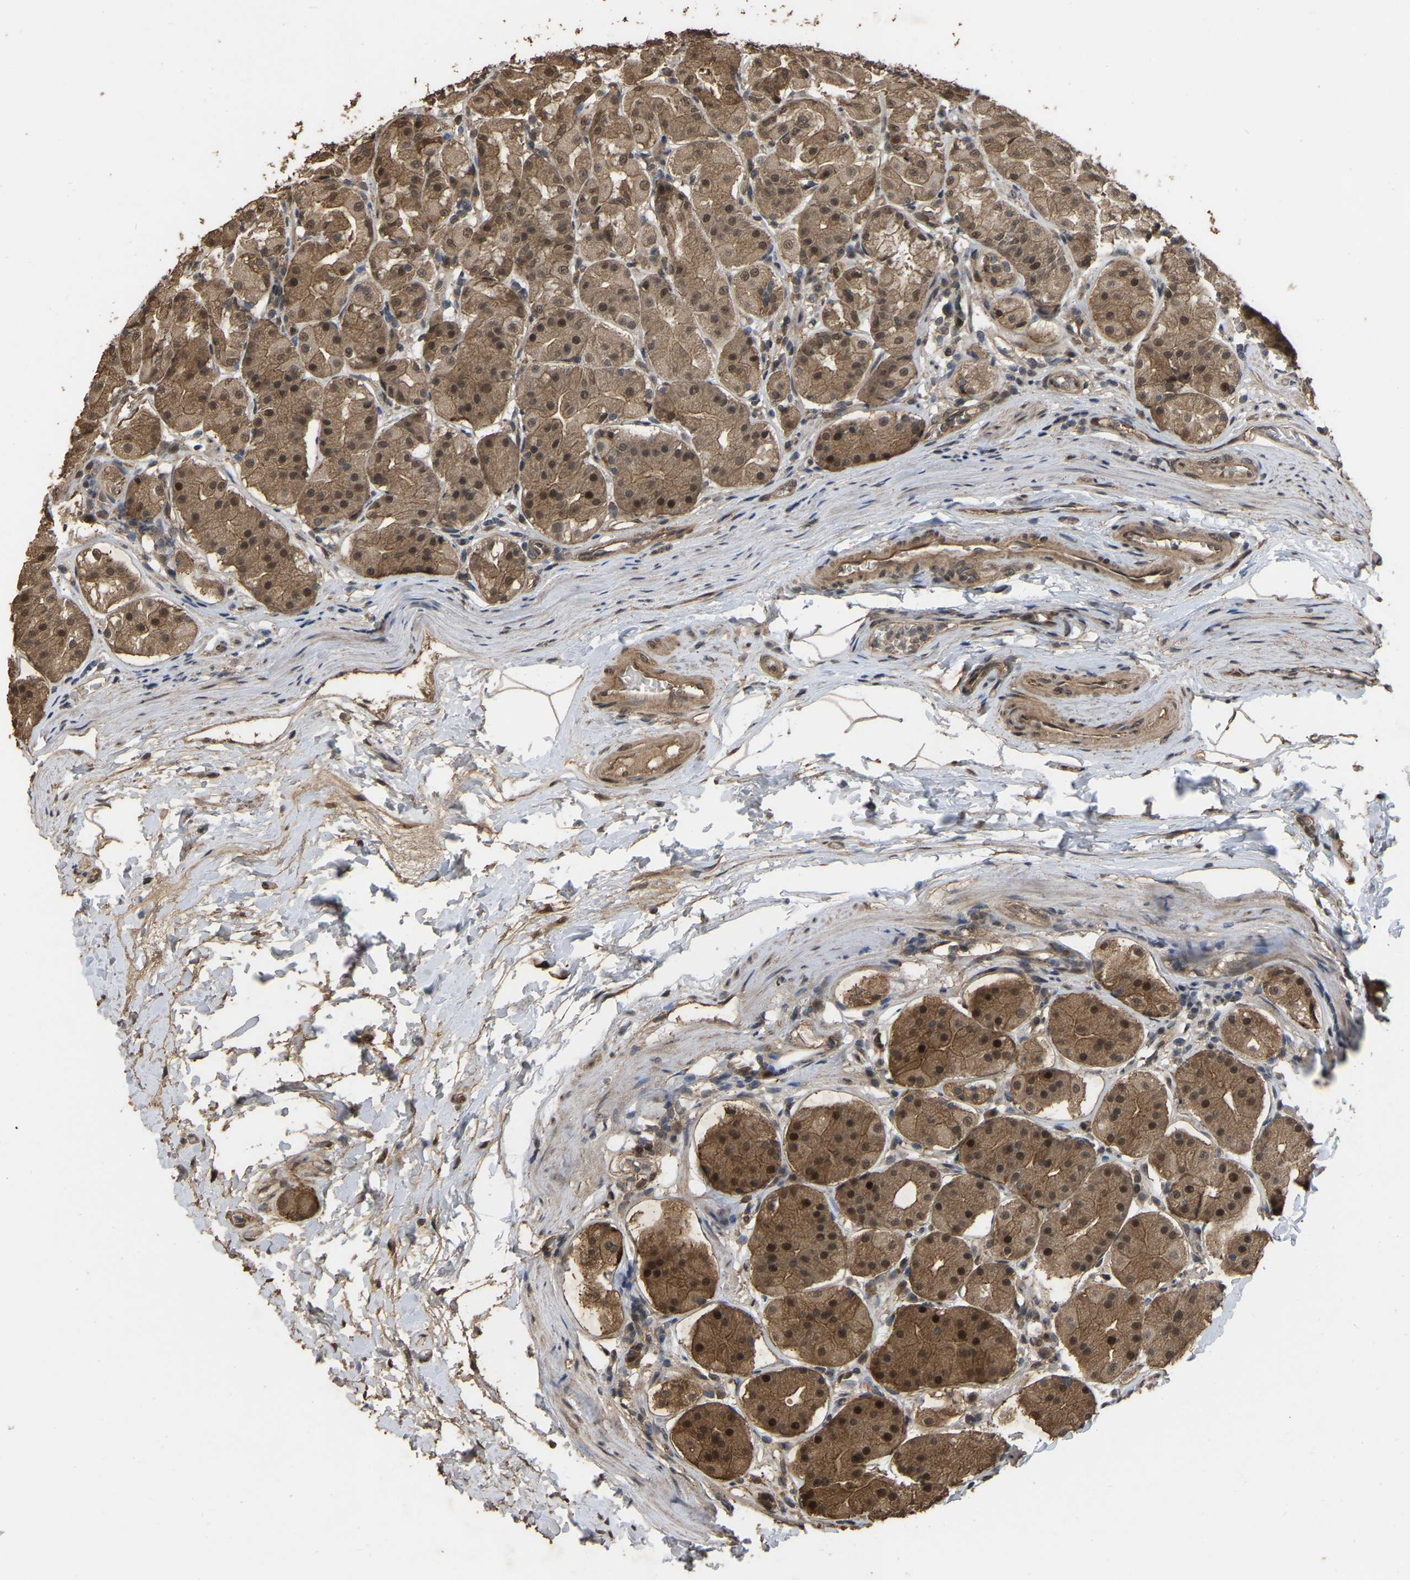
{"staining": {"intensity": "moderate", "quantity": ">75%", "location": "cytoplasmic/membranous,nuclear"}, "tissue": "stomach", "cell_type": "Glandular cells", "image_type": "normal", "snomed": [{"axis": "morphology", "description": "Normal tissue, NOS"}, {"axis": "topography", "description": "Stomach"}, {"axis": "topography", "description": "Stomach, lower"}], "caption": "Immunohistochemical staining of normal human stomach exhibits medium levels of moderate cytoplasmic/membranous,nuclear positivity in about >75% of glandular cells.", "gene": "ARHGAP23", "patient": {"sex": "female", "age": 56}}